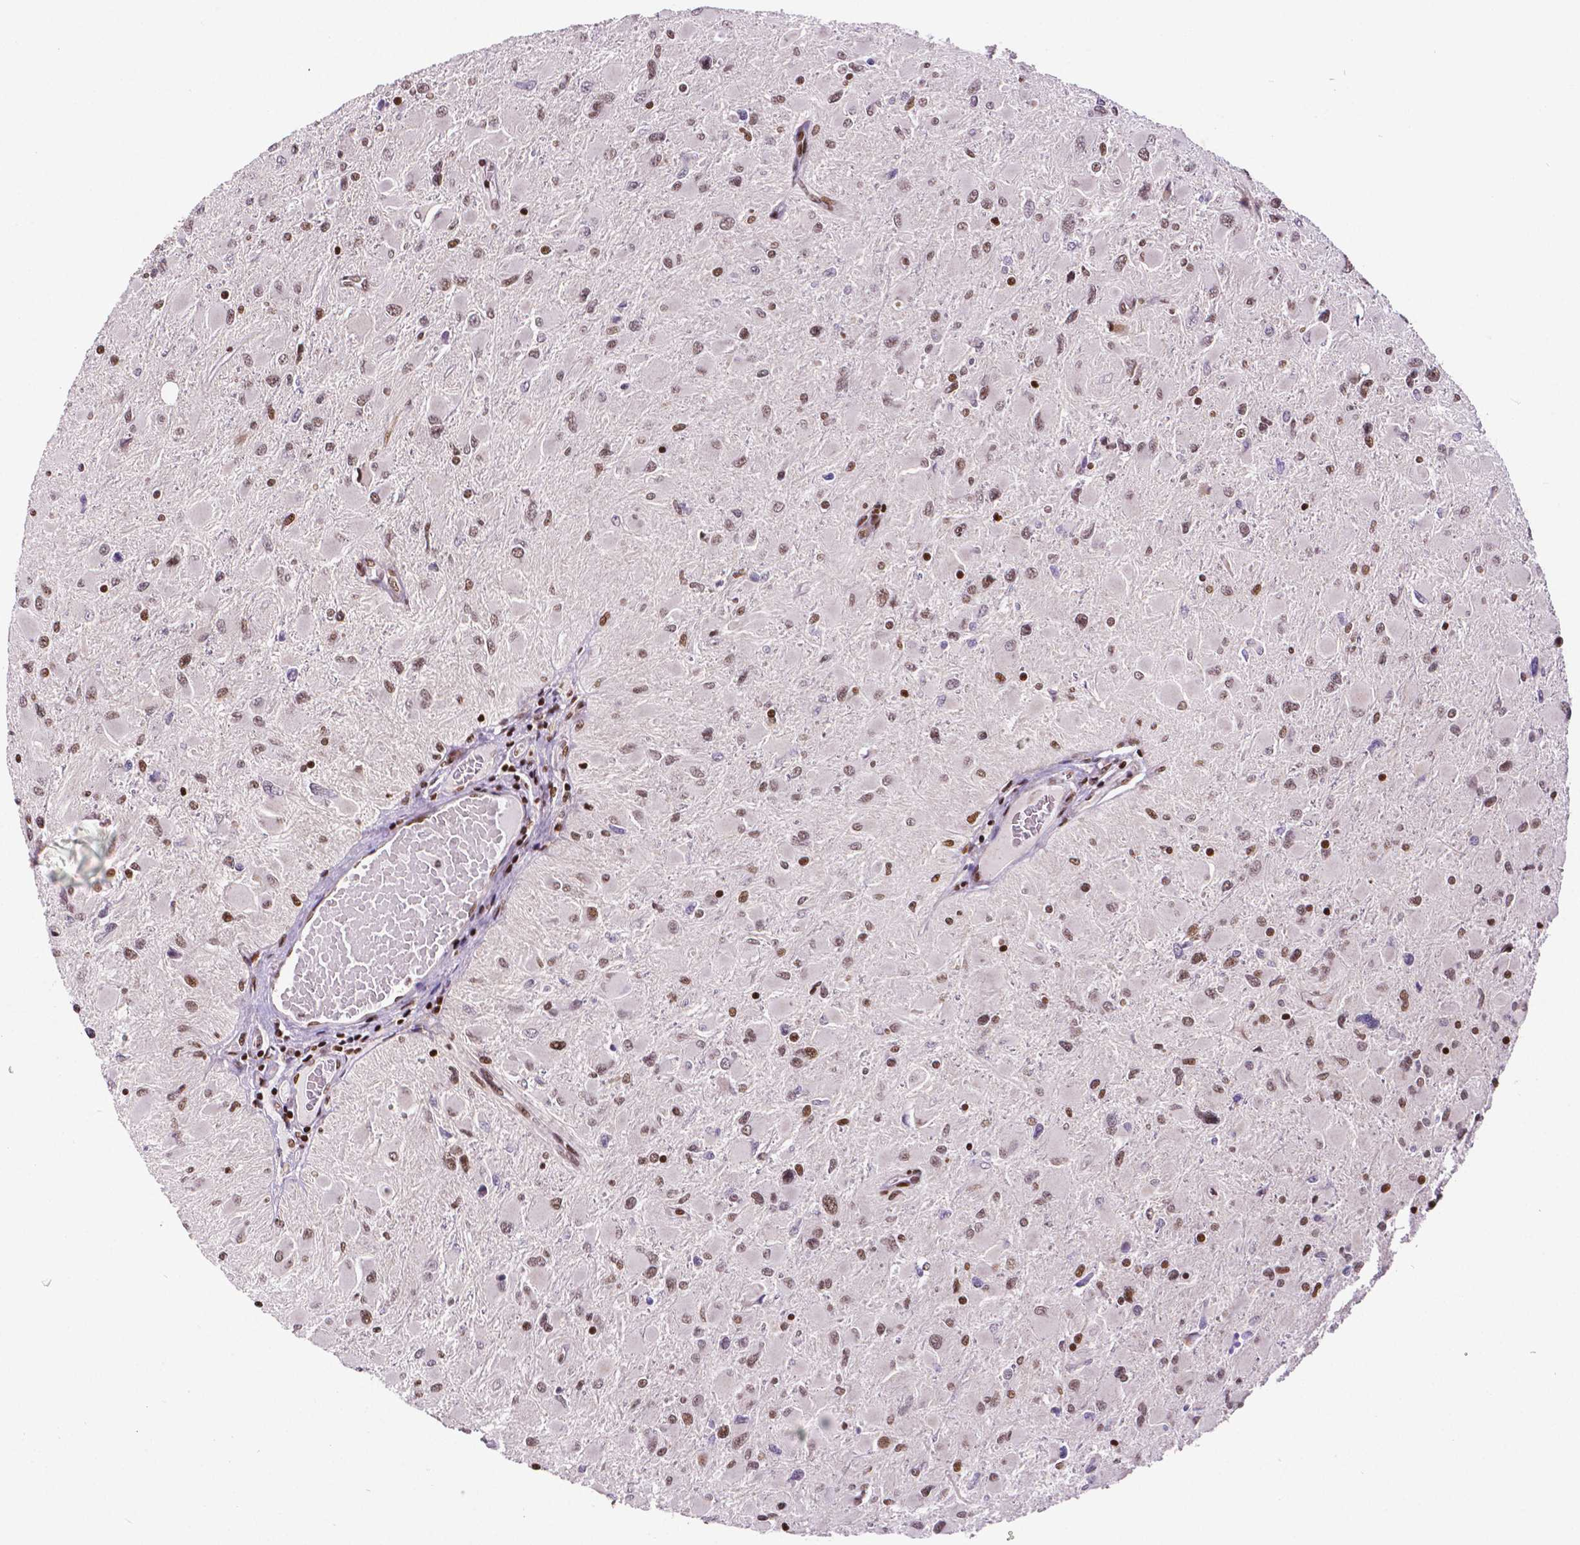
{"staining": {"intensity": "weak", "quantity": "25%-75%", "location": "nuclear"}, "tissue": "glioma", "cell_type": "Tumor cells", "image_type": "cancer", "snomed": [{"axis": "morphology", "description": "Glioma, malignant, High grade"}, {"axis": "topography", "description": "Cerebral cortex"}], "caption": "Immunohistochemistry (DAB) staining of glioma shows weak nuclear protein expression in approximately 25%-75% of tumor cells.", "gene": "CTCF", "patient": {"sex": "female", "age": 36}}